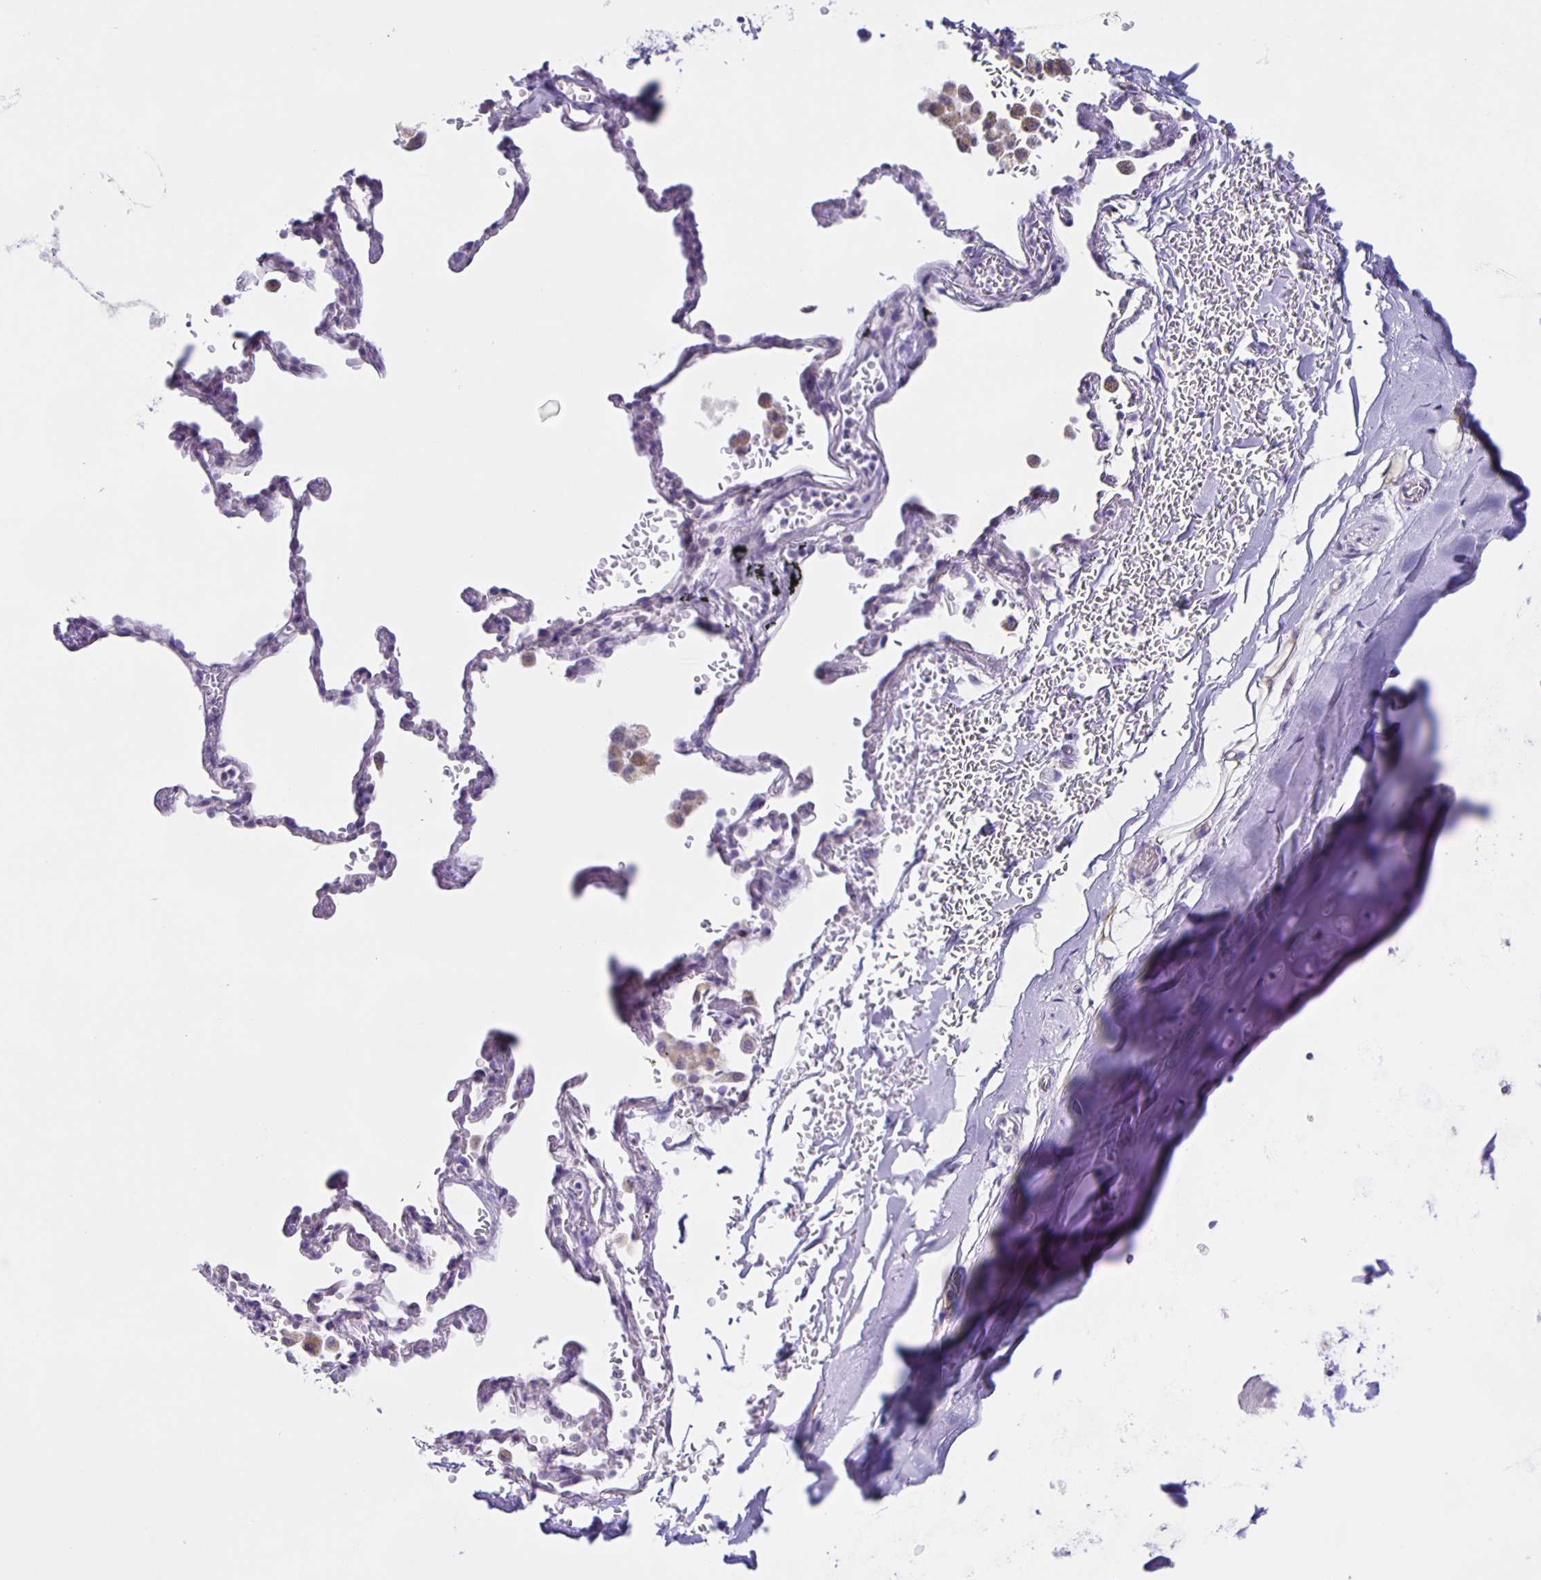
{"staining": {"intensity": "negative", "quantity": "none", "location": "none"}, "tissue": "adipose tissue", "cell_type": "Adipocytes", "image_type": "normal", "snomed": [{"axis": "morphology", "description": "Normal tissue, NOS"}, {"axis": "topography", "description": "Cartilage tissue"}, {"axis": "topography", "description": "Bronchus"}, {"axis": "topography", "description": "Peripheral nerve tissue"}], "caption": "This is a histopathology image of immunohistochemistry (IHC) staining of benign adipose tissue, which shows no expression in adipocytes.", "gene": "SLC12A3", "patient": {"sex": "male", "age": 67}}